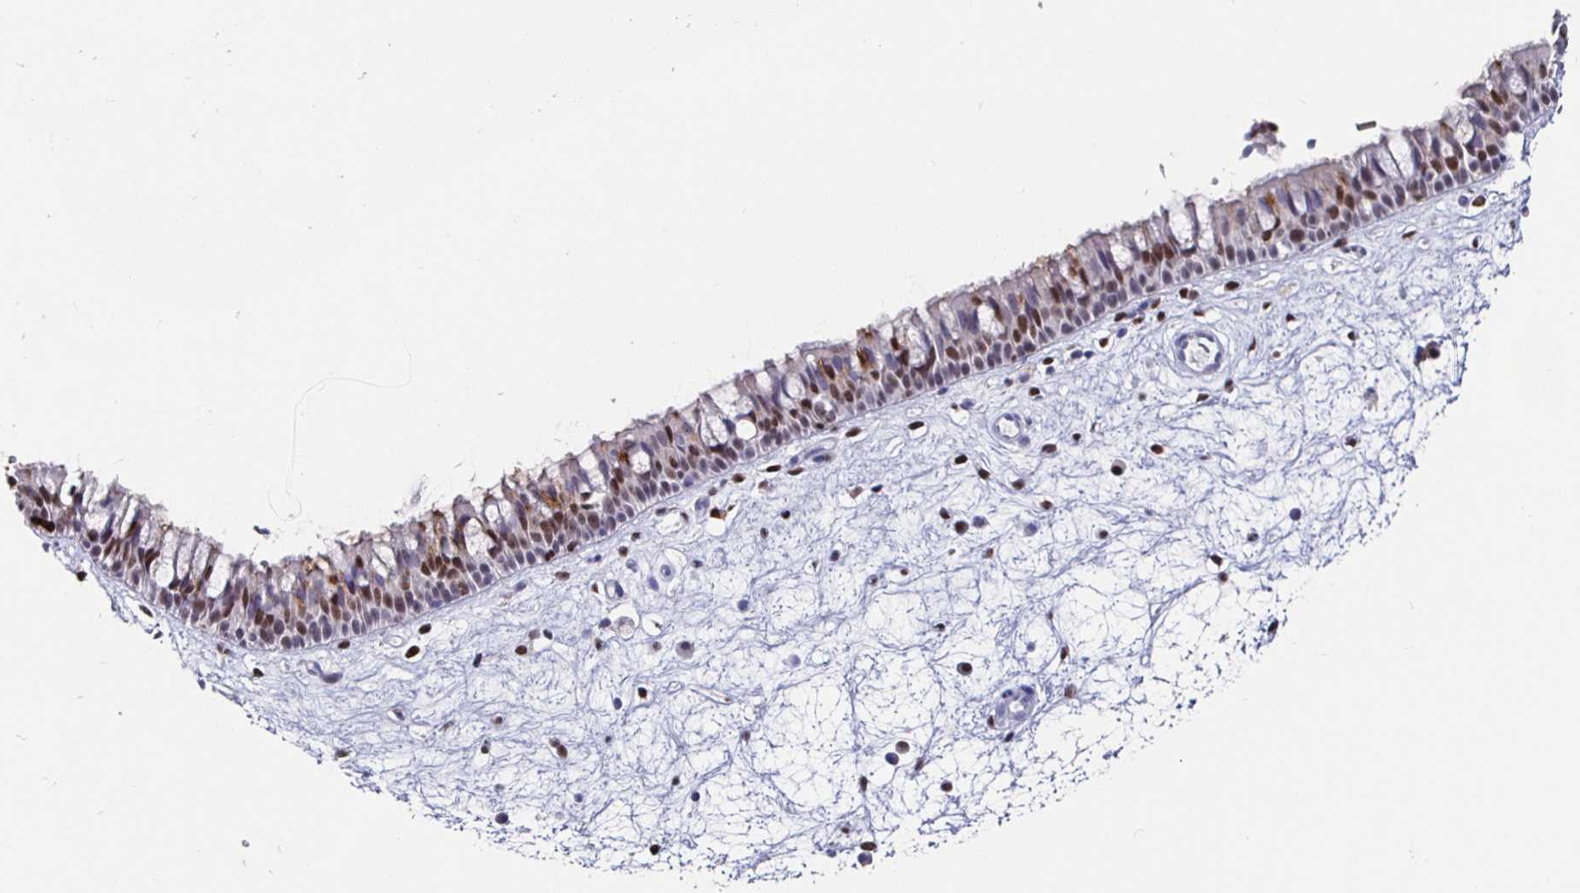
{"staining": {"intensity": "moderate", "quantity": "25%-75%", "location": "nuclear"}, "tissue": "nasopharynx", "cell_type": "Respiratory epithelial cells", "image_type": "normal", "snomed": [{"axis": "morphology", "description": "Normal tissue, NOS"}, {"axis": "topography", "description": "Nasopharynx"}], "caption": "This histopathology image shows normal nasopharynx stained with immunohistochemistry (IHC) to label a protein in brown. The nuclear of respiratory epithelial cells show moderate positivity for the protein. Nuclei are counter-stained blue.", "gene": "RUNX2", "patient": {"sex": "male", "age": 69}}